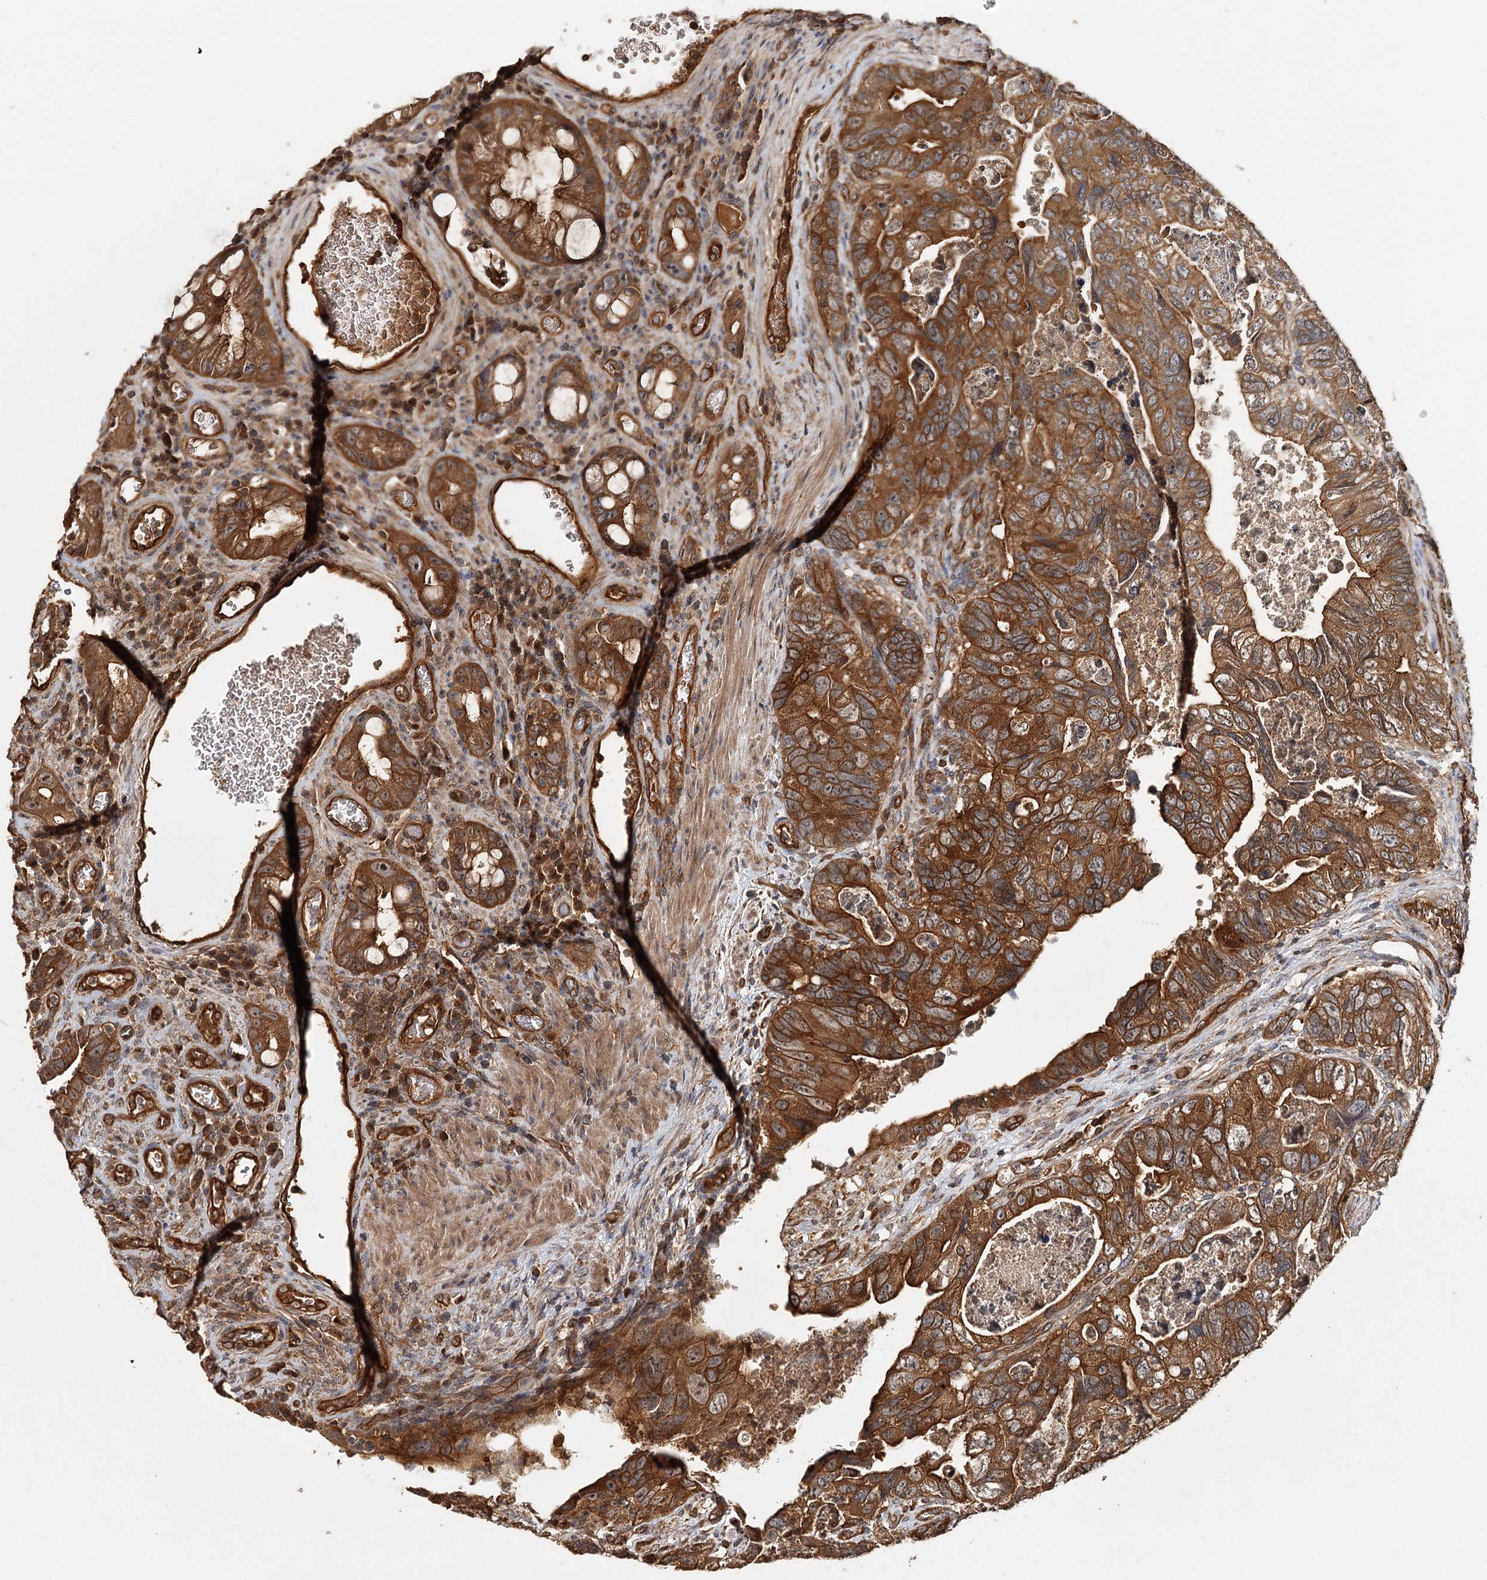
{"staining": {"intensity": "strong", "quantity": ">75%", "location": "cytoplasmic/membranous"}, "tissue": "colorectal cancer", "cell_type": "Tumor cells", "image_type": "cancer", "snomed": [{"axis": "morphology", "description": "Adenocarcinoma, NOS"}, {"axis": "topography", "description": "Rectum"}], "caption": "Protein staining by IHC exhibits strong cytoplasmic/membranous staining in approximately >75% of tumor cells in adenocarcinoma (colorectal). (brown staining indicates protein expression, while blue staining denotes nuclei).", "gene": "BCR", "patient": {"sex": "male", "age": 63}}